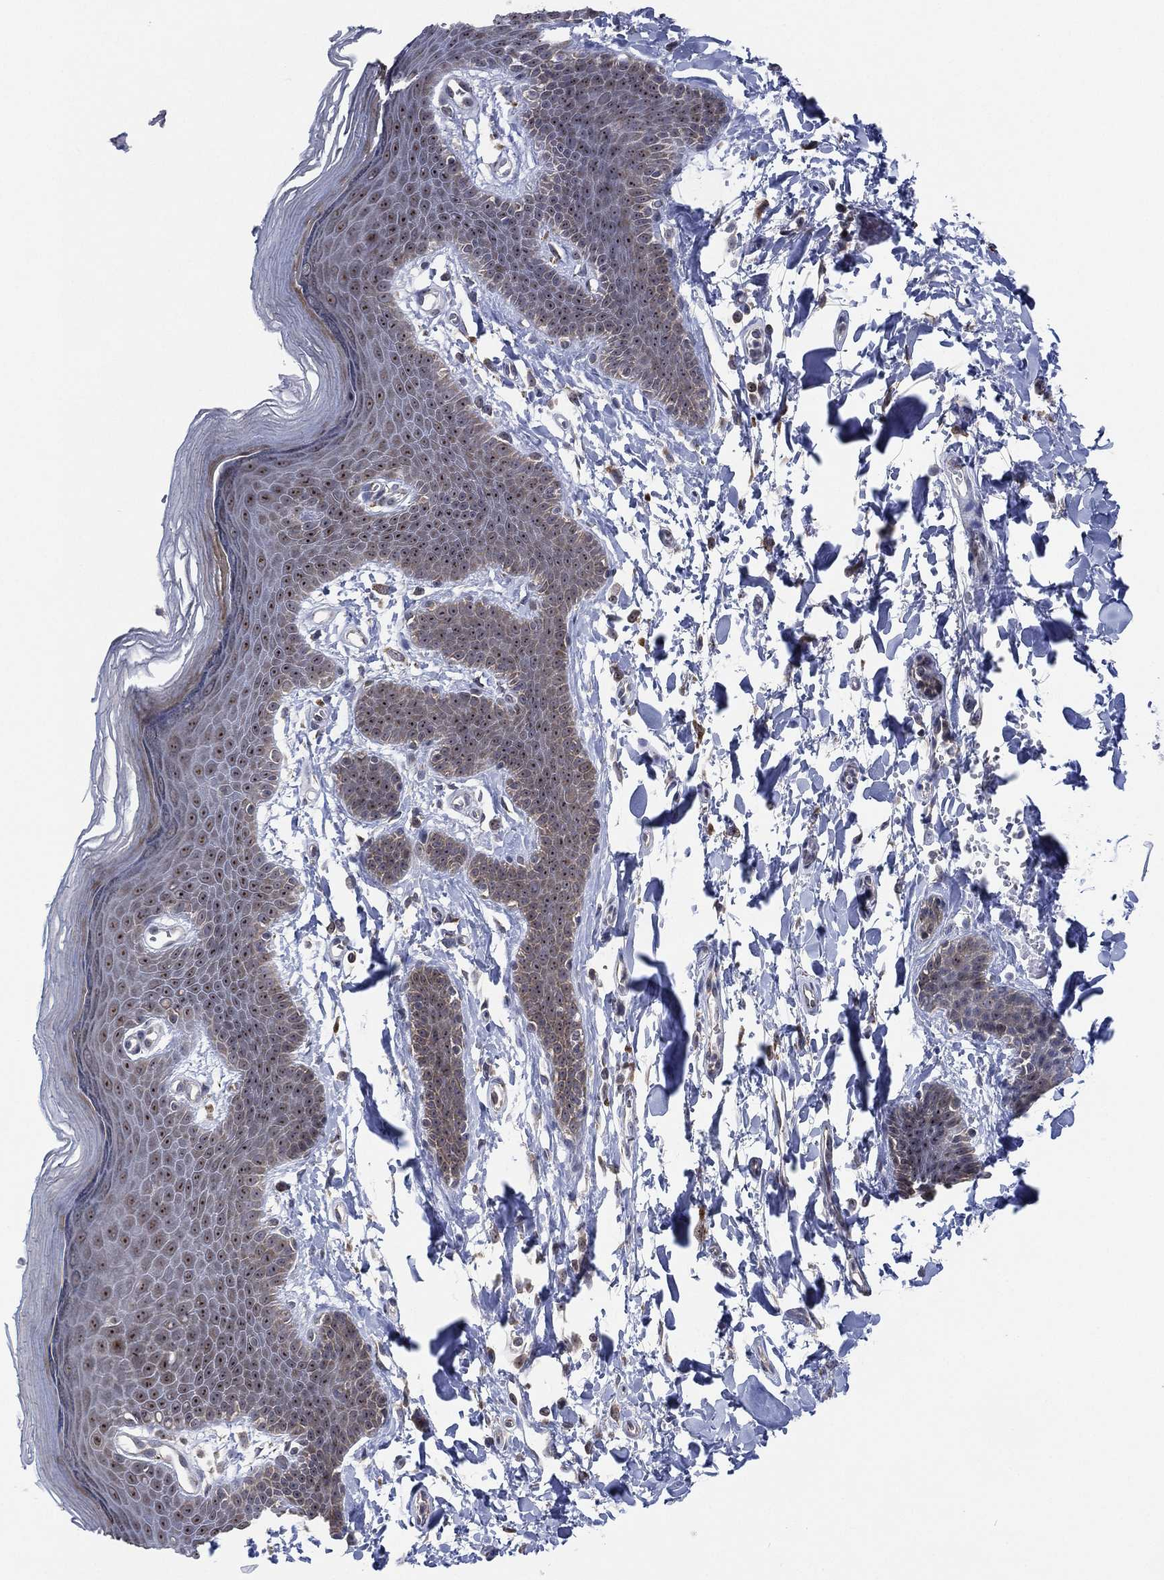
{"staining": {"intensity": "weak", "quantity": ">75%", "location": "nuclear"}, "tissue": "skin", "cell_type": "Epidermal cells", "image_type": "normal", "snomed": [{"axis": "morphology", "description": "Normal tissue, NOS"}, {"axis": "topography", "description": "Anal"}], "caption": "Immunohistochemical staining of unremarkable human skin reveals low levels of weak nuclear positivity in approximately >75% of epidermal cells. (DAB (3,3'-diaminobenzidine) IHC, brown staining for protein, blue staining for nuclei).", "gene": "FAM104A", "patient": {"sex": "male", "age": 53}}